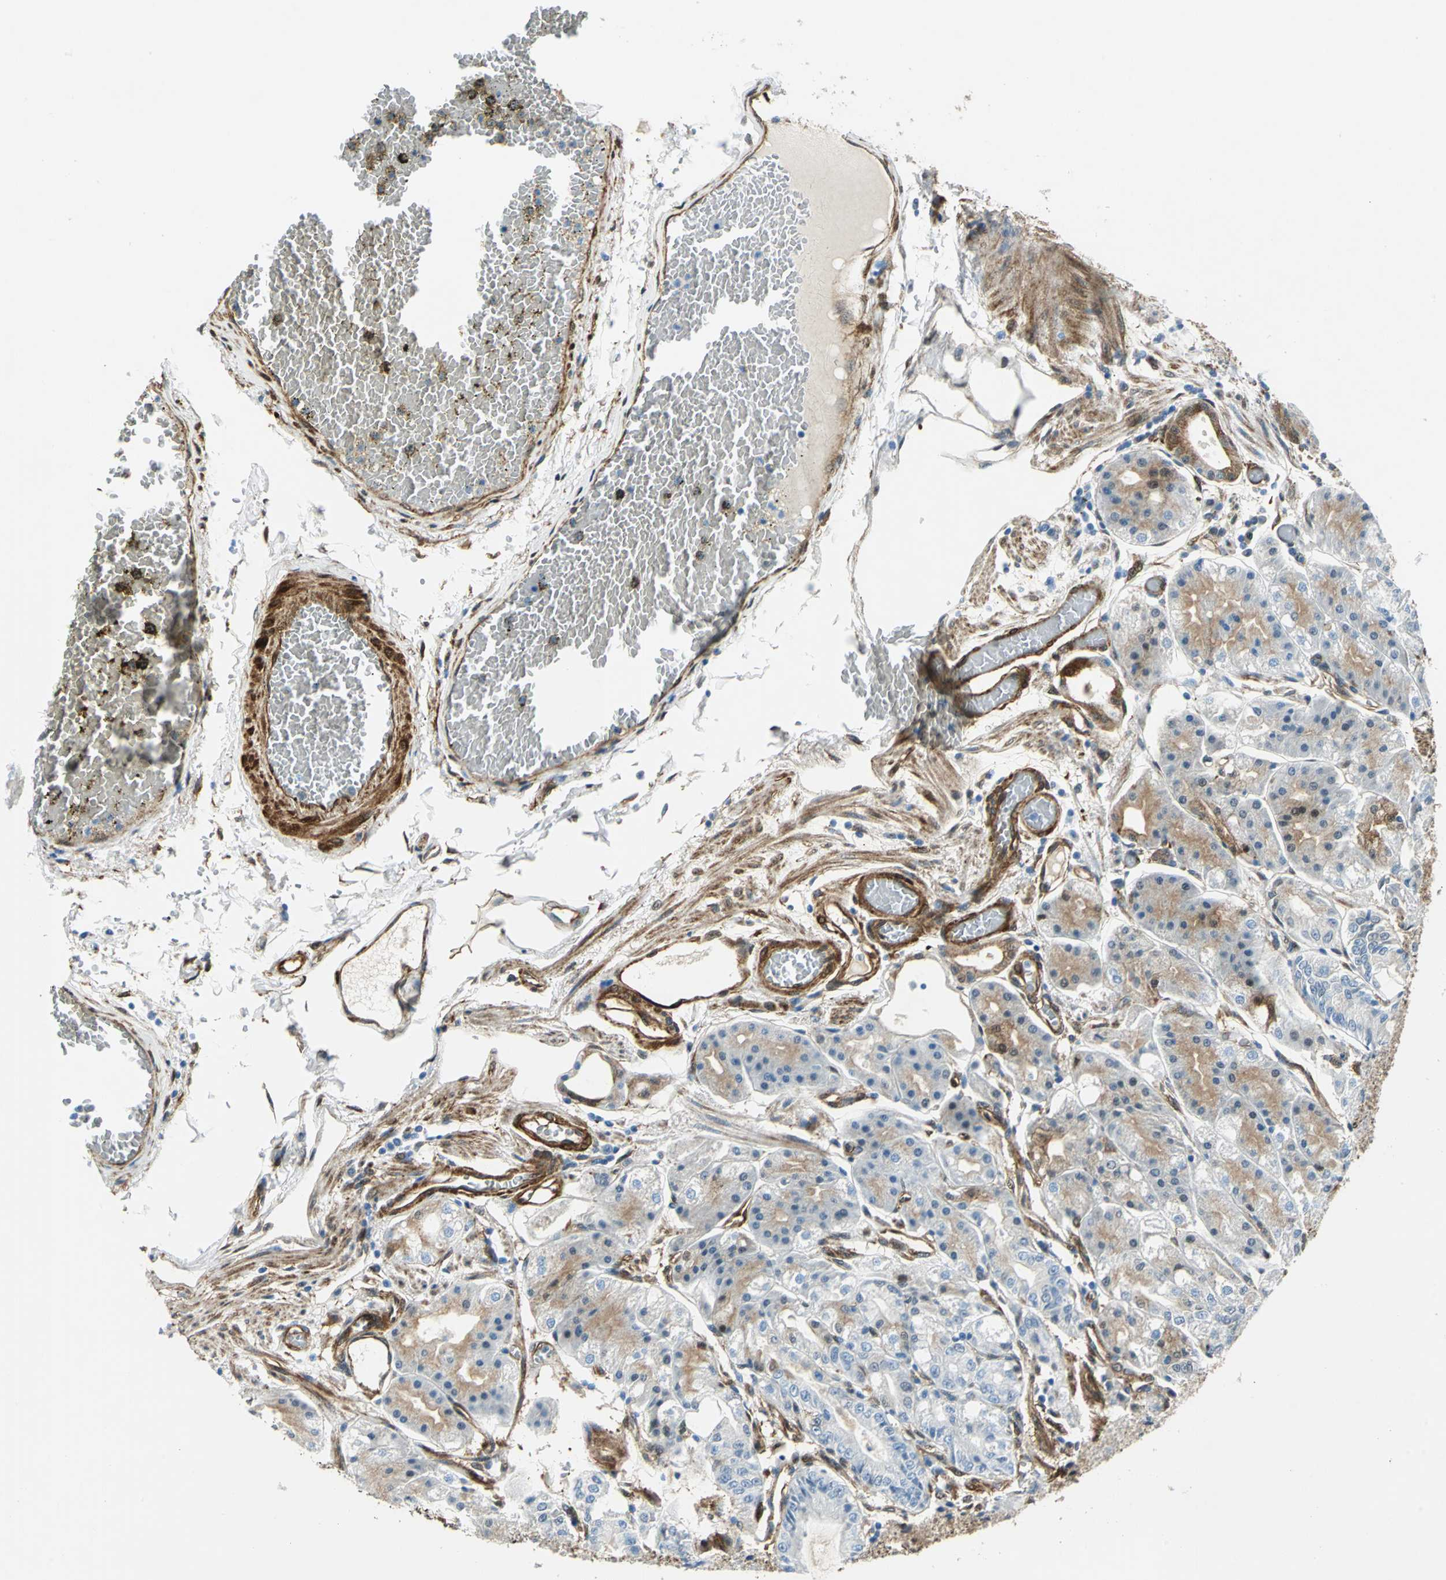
{"staining": {"intensity": "moderate", "quantity": "25%-75%", "location": "cytoplasmic/membranous"}, "tissue": "stomach", "cell_type": "Glandular cells", "image_type": "normal", "snomed": [{"axis": "morphology", "description": "Normal tissue, NOS"}, {"axis": "topography", "description": "Stomach, lower"}], "caption": "Immunohistochemical staining of normal stomach reveals 25%-75% levels of moderate cytoplasmic/membranous protein expression in approximately 25%-75% of glandular cells. The staining is performed using DAB (3,3'-diaminobenzidine) brown chromogen to label protein expression. The nuclei are counter-stained blue using hematoxylin.", "gene": "HSPB1", "patient": {"sex": "male", "age": 71}}